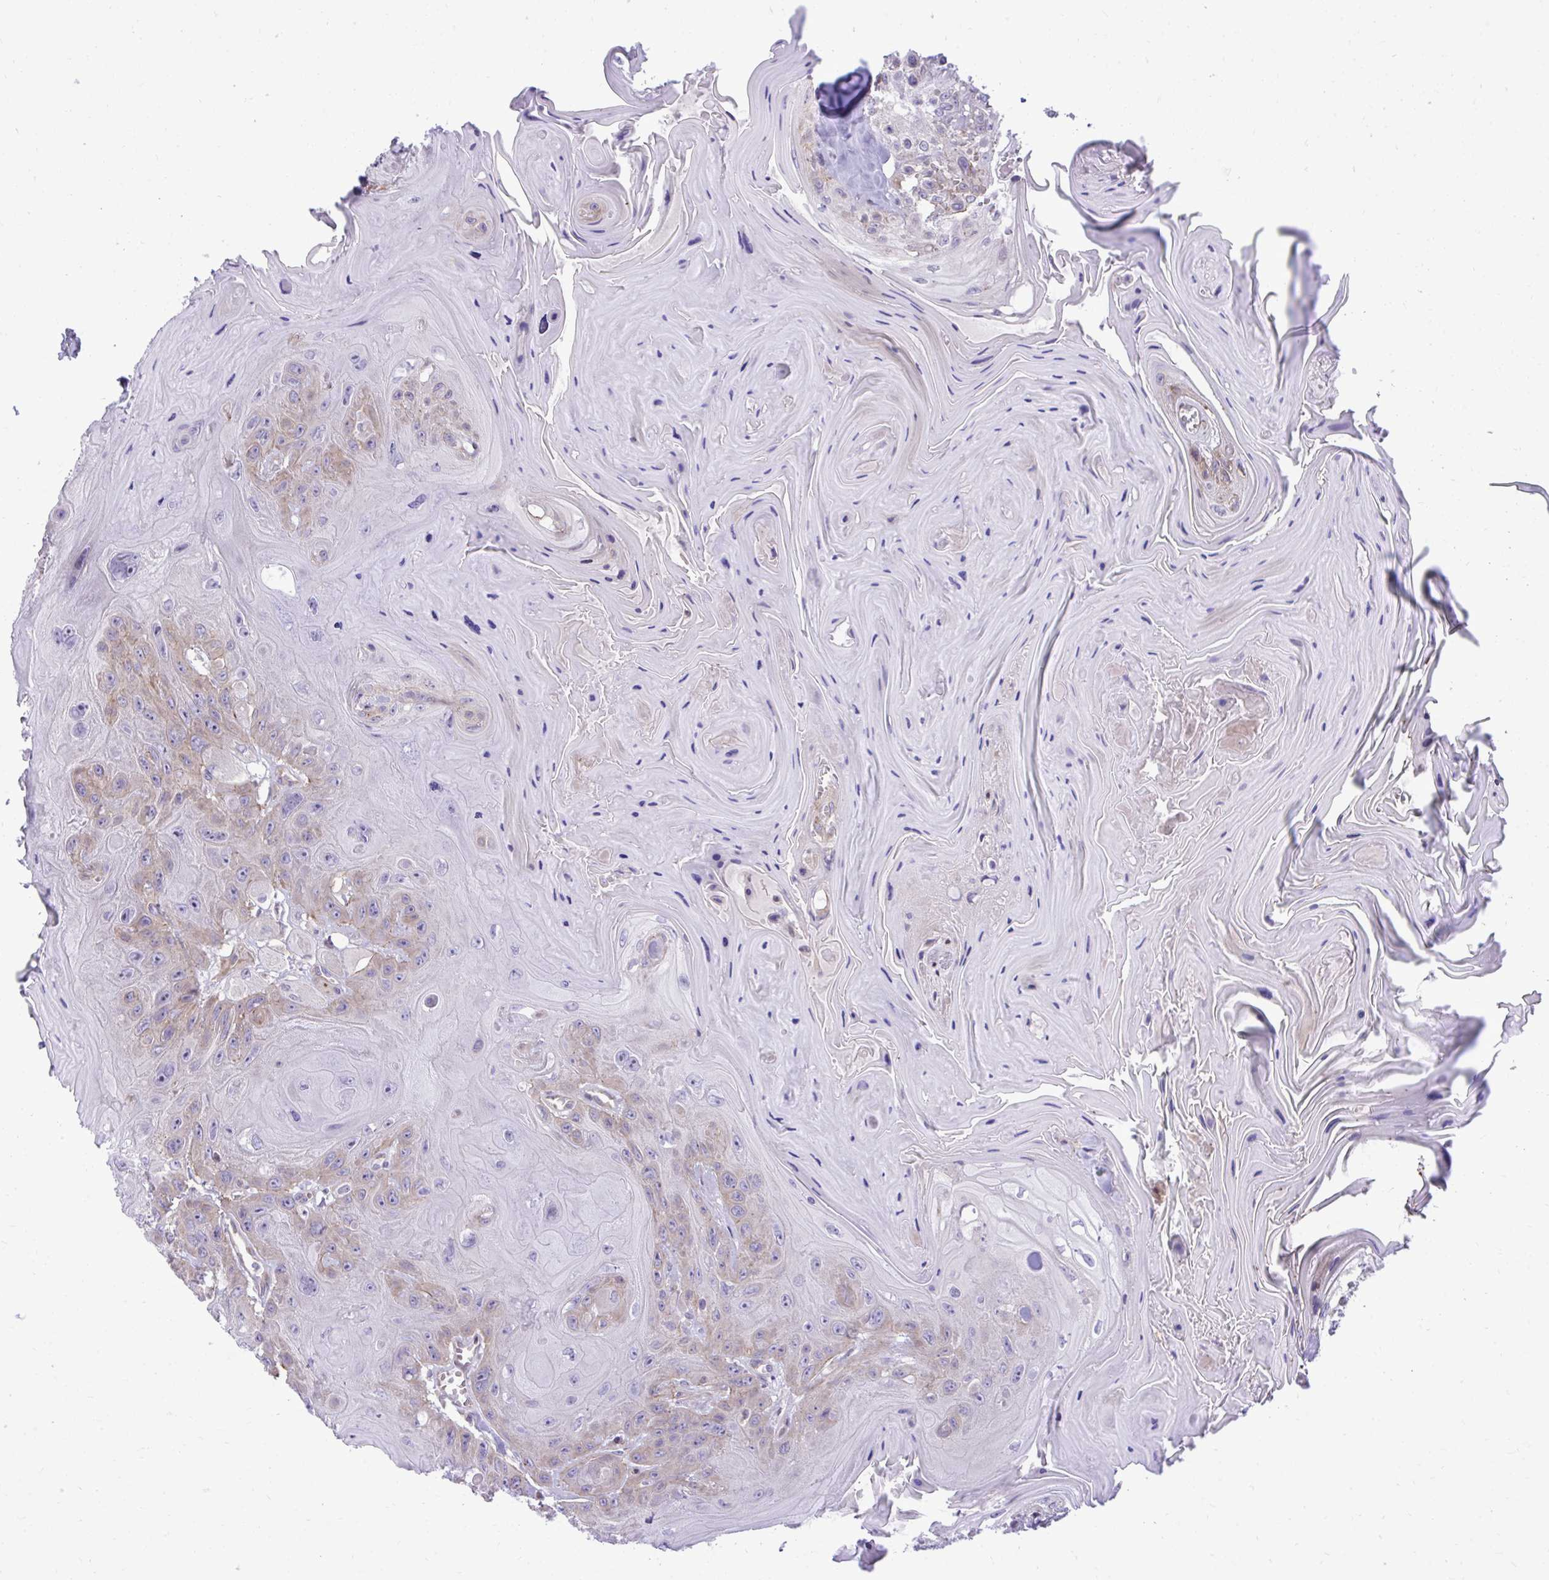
{"staining": {"intensity": "weak", "quantity": "25%-75%", "location": "cytoplasmic/membranous"}, "tissue": "head and neck cancer", "cell_type": "Tumor cells", "image_type": "cancer", "snomed": [{"axis": "morphology", "description": "Squamous cell carcinoma, NOS"}, {"axis": "topography", "description": "Head-Neck"}], "caption": "Immunohistochemical staining of human squamous cell carcinoma (head and neck) demonstrates low levels of weak cytoplasmic/membranous staining in about 25%-75% of tumor cells.", "gene": "METTL9", "patient": {"sex": "female", "age": 59}}